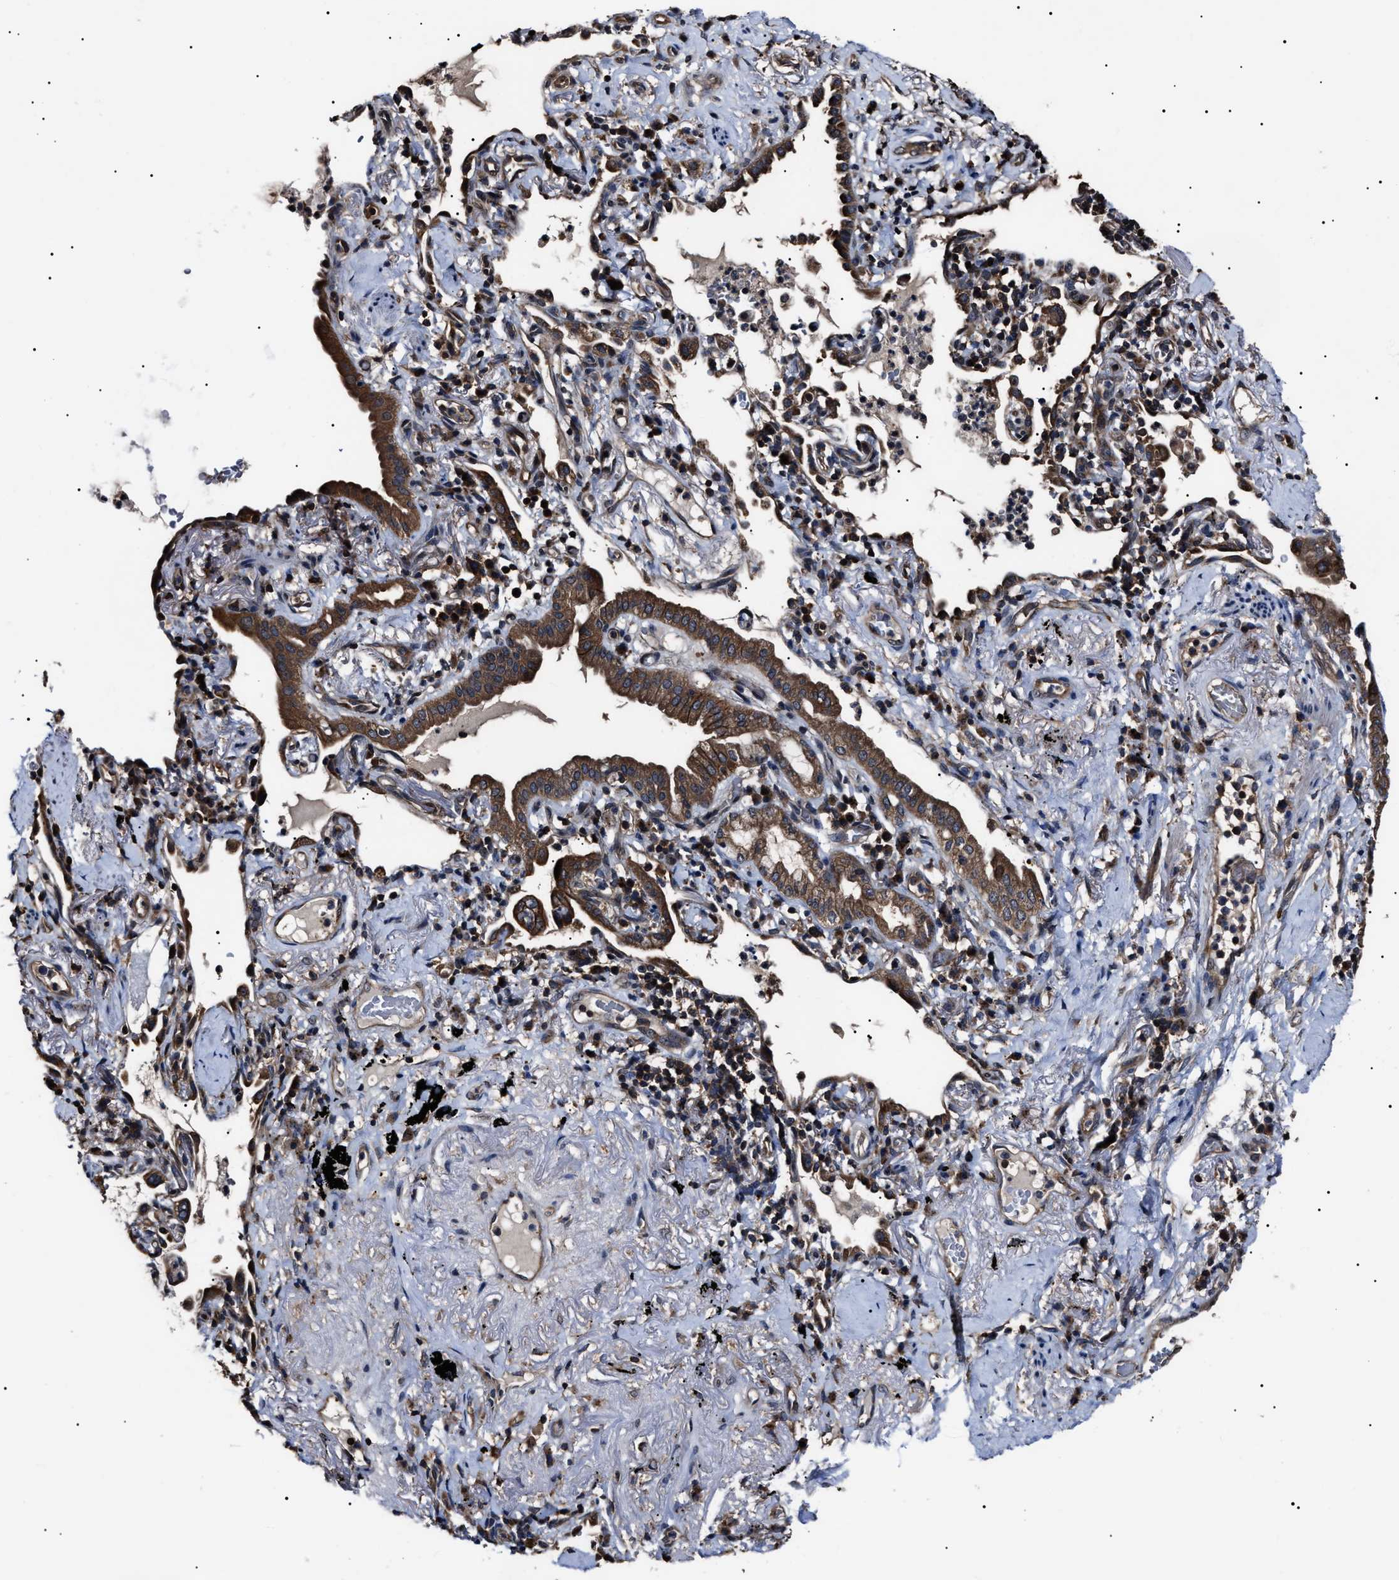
{"staining": {"intensity": "strong", "quantity": ">75%", "location": "cytoplasmic/membranous"}, "tissue": "lung cancer", "cell_type": "Tumor cells", "image_type": "cancer", "snomed": [{"axis": "morphology", "description": "Normal tissue, NOS"}, {"axis": "morphology", "description": "Adenocarcinoma, NOS"}, {"axis": "topography", "description": "Bronchus"}, {"axis": "topography", "description": "Lung"}], "caption": "A brown stain highlights strong cytoplasmic/membranous positivity of a protein in lung cancer (adenocarcinoma) tumor cells.", "gene": "CCT8", "patient": {"sex": "female", "age": 70}}